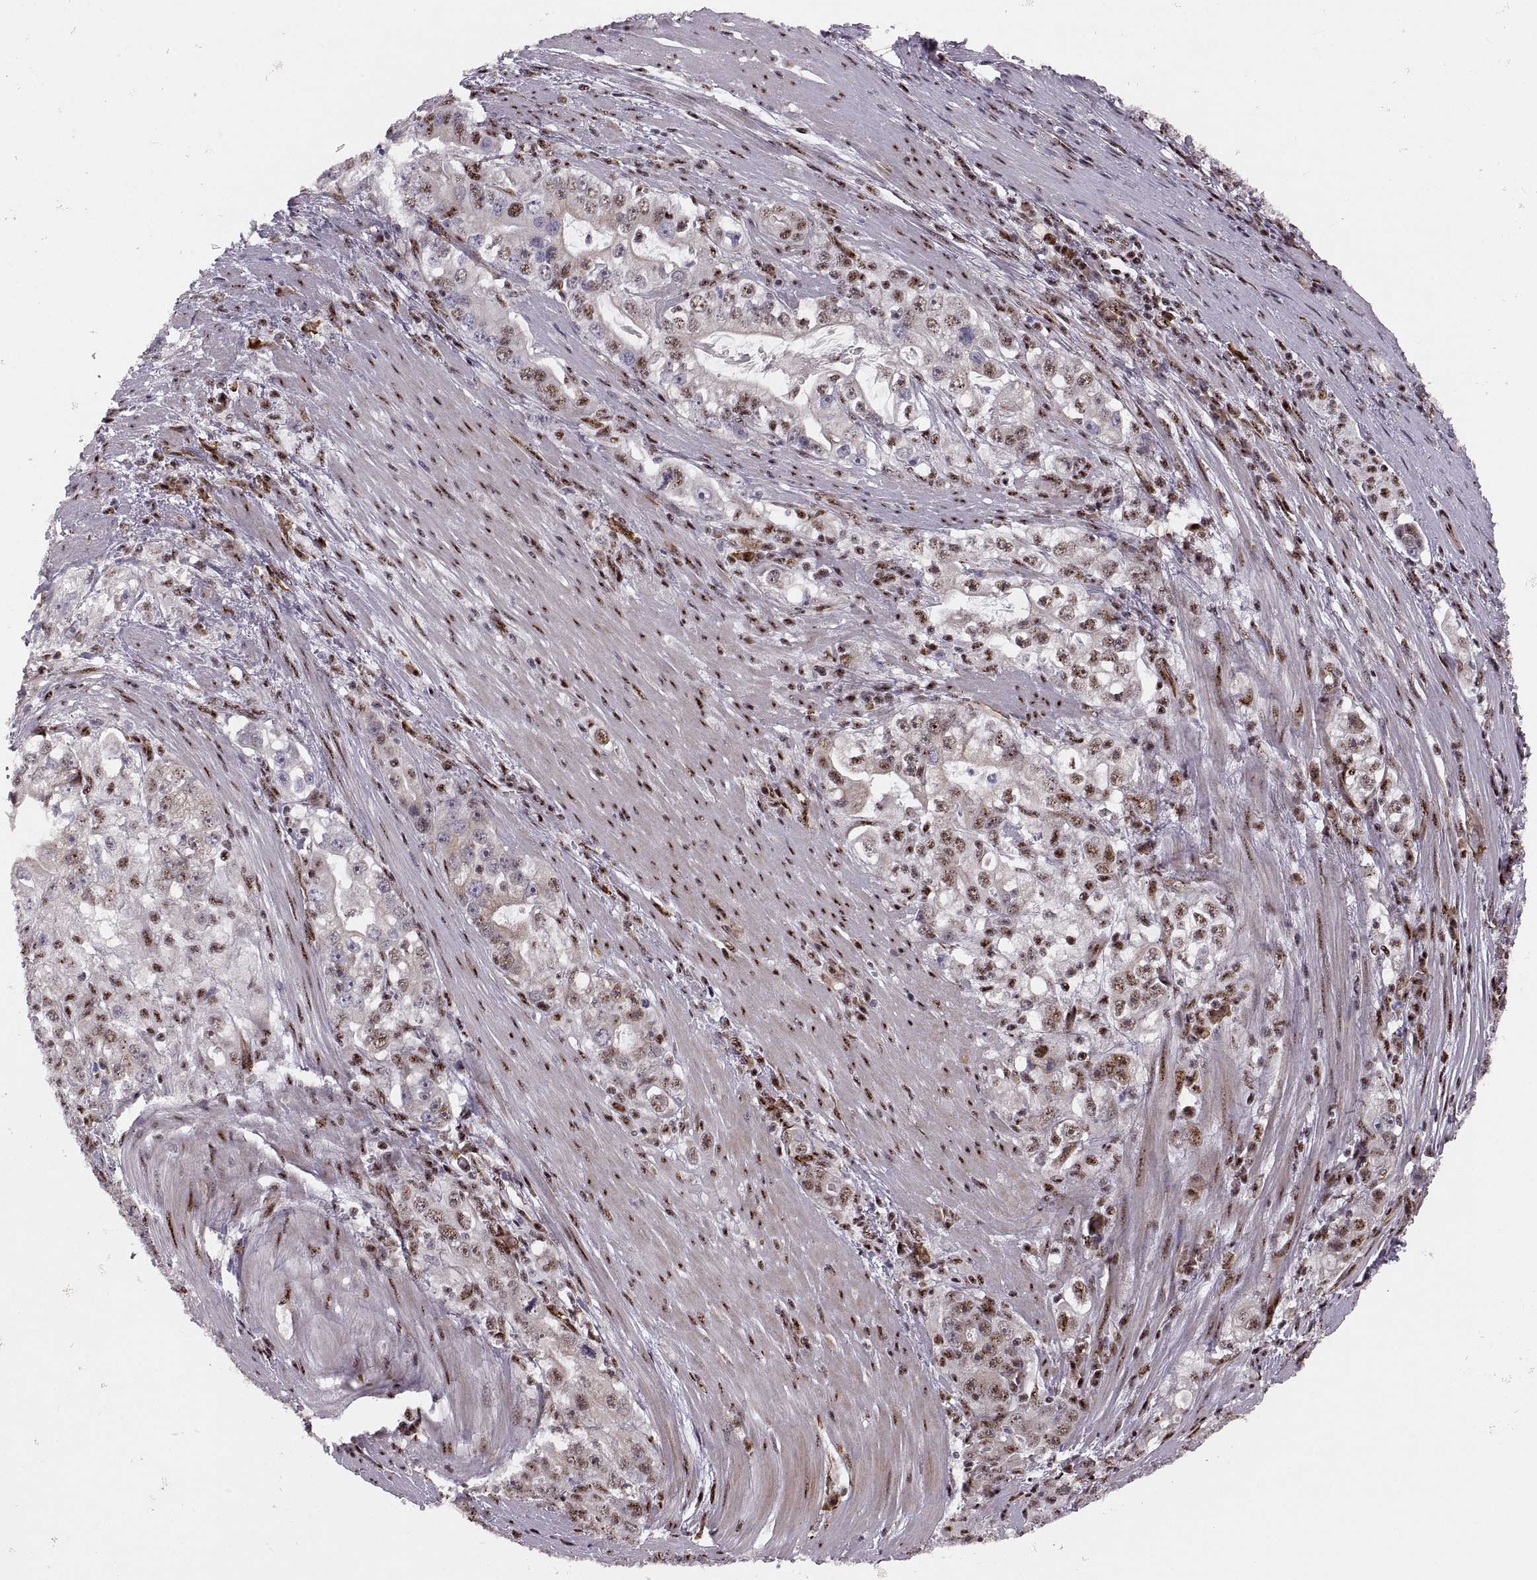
{"staining": {"intensity": "strong", "quantity": "<25%", "location": "nuclear"}, "tissue": "stomach cancer", "cell_type": "Tumor cells", "image_type": "cancer", "snomed": [{"axis": "morphology", "description": "Adenocarcinoma, NOS"}, {"axis": "topography", "description": "Stomach, lower"}], "caption": "This is an image of immunohistochemistry (IHC) staining of adenocarcinoma (stomach), which shows strong staining in the nuclear of tumor cells.", "gene": "ZCCHC17", "patient": {"sex": "female", "age": 72}}